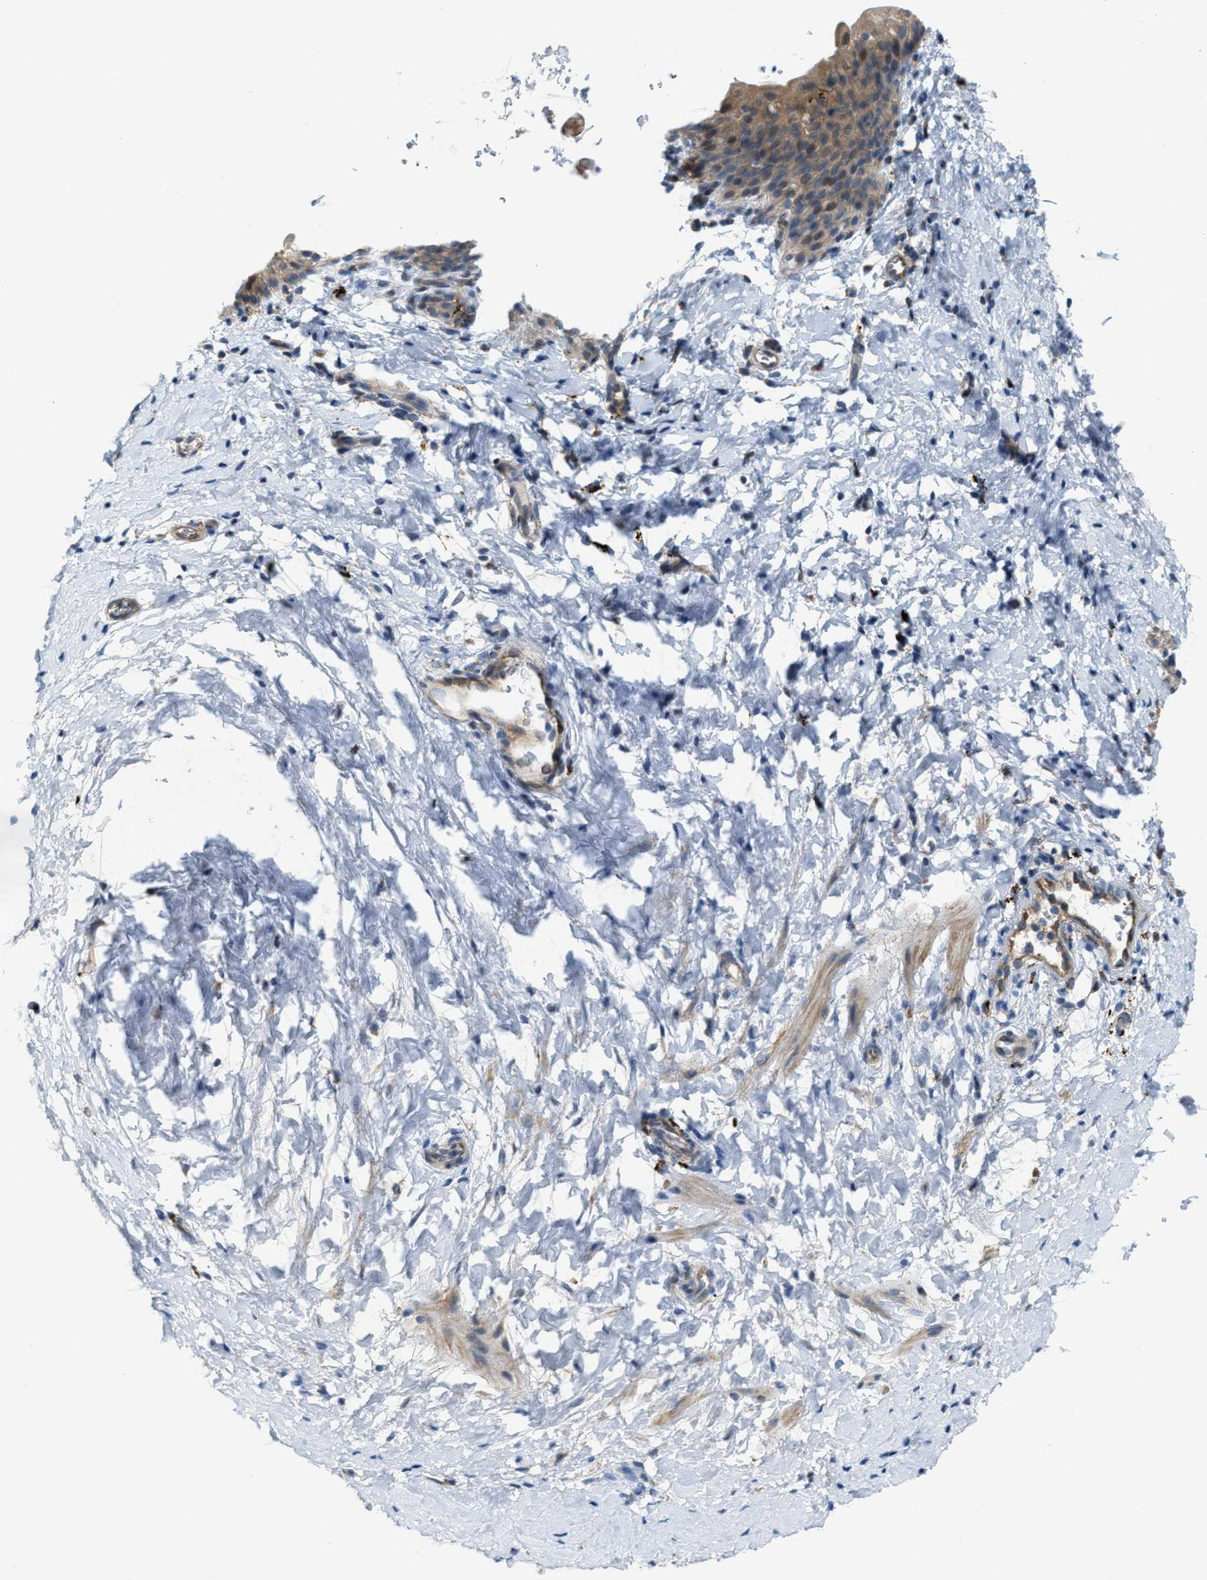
{"staining": {"intensity": "moderate", "quantity": "<25%", "location": "cytoplasmic/membranous"}, "tissue": "smooth muscle", "cell_type": "Smooth muscle cells", "image_type": "normal", "snomed": [{"axis": "morphology", "description": "Normal tissue, NOS"}, {"axis": "topography", "description": "Smooth muscle"}], "caption": "IHC micrograph of unremarkable human smooth muscle stained for a protein (brown), which exhibits low levels of moderate cytoplasmic/membranous expression in approximately <25% of smooth muscle cells.", "gene": "KLHDC10", "patient": {"sex": "male", "age": 16}}